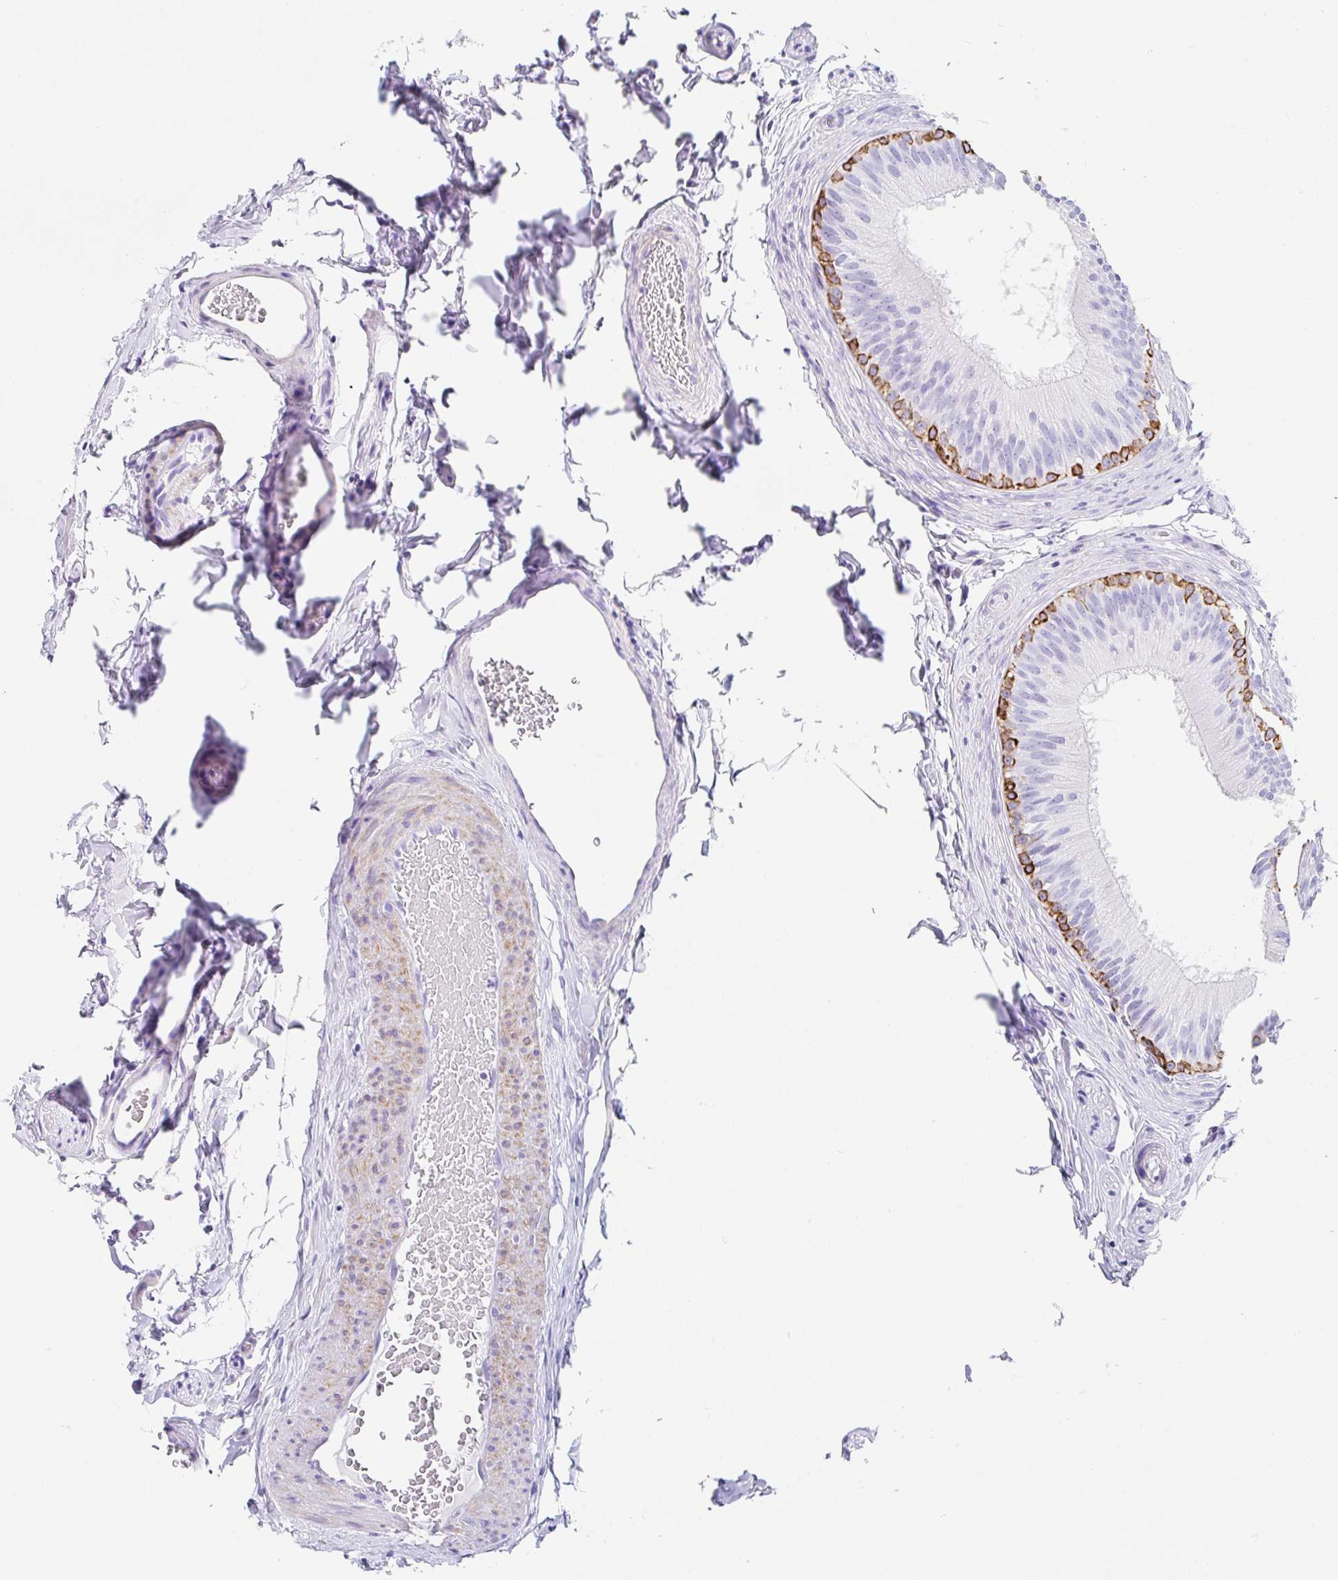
{"staining": {"intensity": "strong", "quantity": "<25%", "location": "cytoplasmic/membranous"}, "tissue": "epididymis", "cell_type": "Glandular cells", "image_type": "normal", "snomed": [{"axis": "morphology", "description": "Normal tissue, NOS"}, {"axis": "topography", "description": "Epididymis"}], "caption": "DAB immunohistochemical staining of unremarkable human epididymis demonstrates strong cytoplasmic/membranous protein positivity in about <25% of glandular cells. (DAB IHC, brown staining for protein, blue staining for nuclei).", "gene": "CLDND2", "patient": {"sex": "male", "age": 24}}